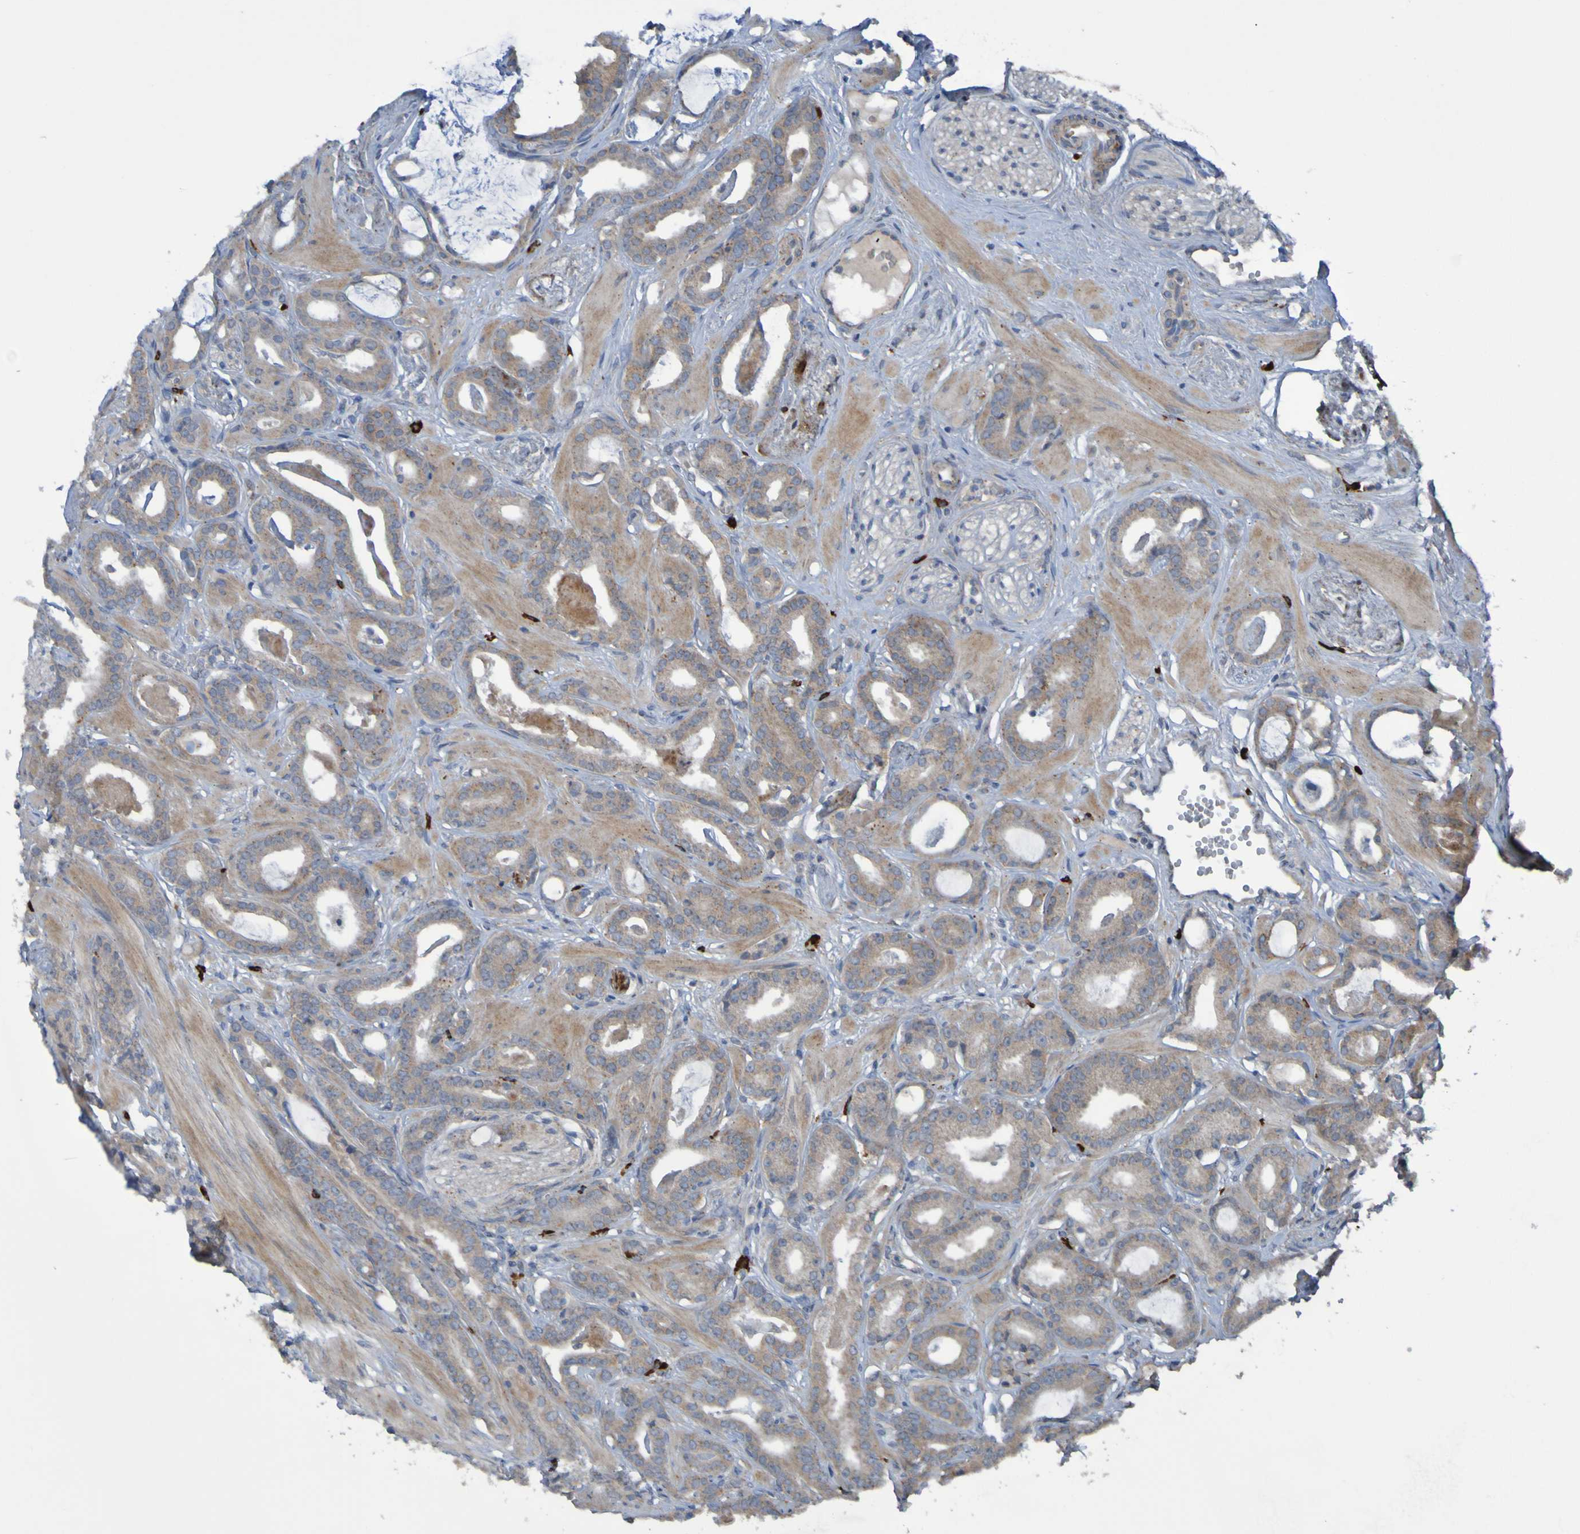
{"staining": {"intensity": "weak", "quantity": ">75%", "location": "cytoplasmic/membranous"}, "tissue": "prostate cancer", "cell_type": "Tumor cells", "image_type": "cancer", "snomed": [{"axis": "morphology", "description": "Adenocarcinoma, Low grade"}, {"axis": "topography", "description": "Prostate"}], "caption": "Immunohistochemical staining of human low-grade adenocarcinoma (prostate) shows weak cytoplasmic/membranous protein expression in approximately >75% of tumor cells.", "gene": "ANGPT4", "patient": {"sex": "male", "age": 53}}